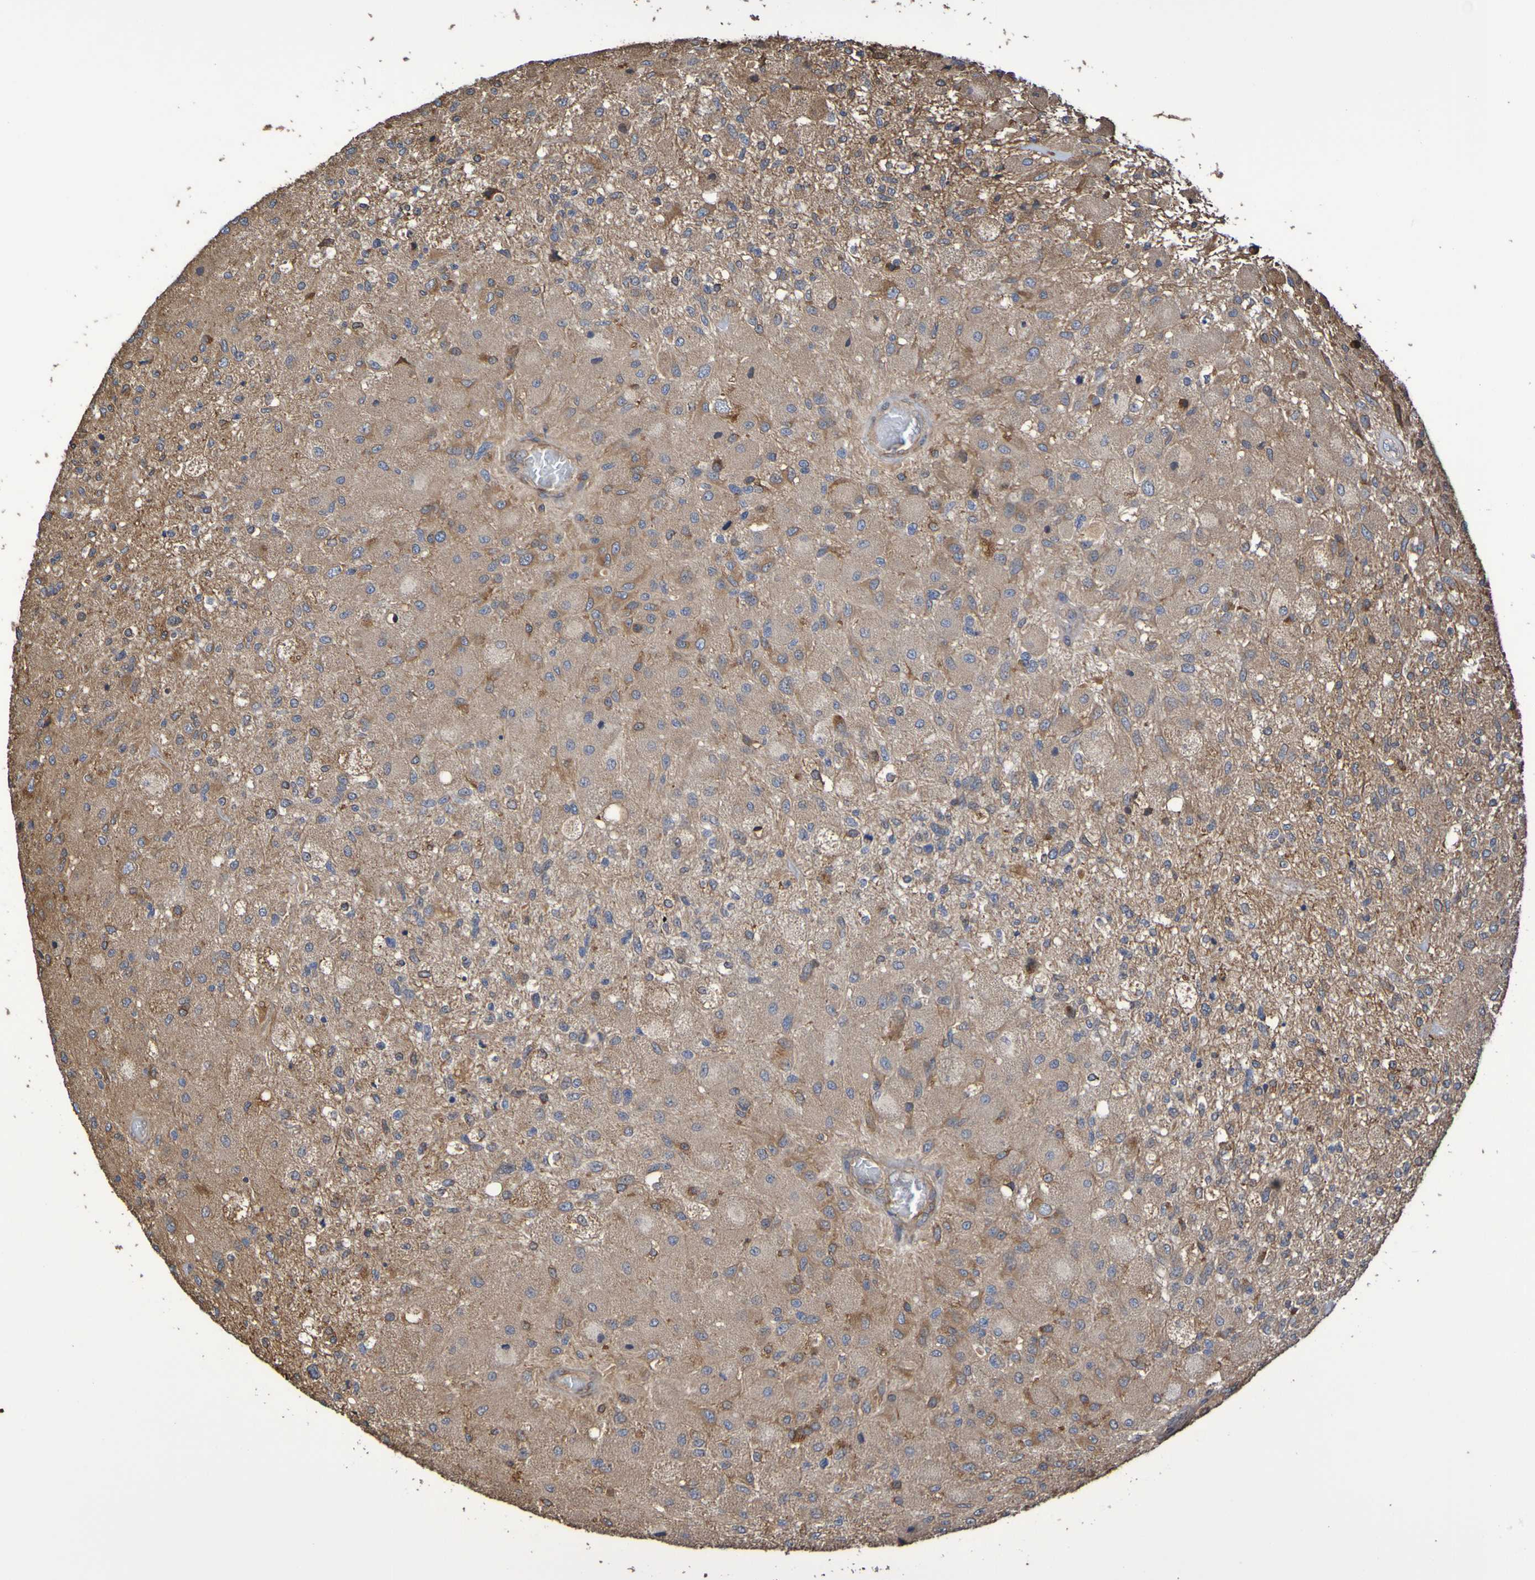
{"staining": {"intensity": "moderate", "quantity": ">75%", "location": "cytoplasmic/membranous"}, "tissue": "glioma", "cell_type": "Tumor cells", "image_type": "cancer", "snomed": [{"axis": "morphology", "description": "Normal tissue, NOS"}, {"axis": "morphology", "description": "Glioma, malignant, High grade"}, {"axis": "topography", "description": "Cerebral cortex"}], "caption": "Protein analysis of glioma tissue reveals moderate cytoplasmic/membranous expression in about >75% of tumor cells. The staining was performed using DAB (3,3'-diaminobenzidine), with brown indicating positive protein expression. Nuclei are stained blue with hematoxylin.", "gene": "RAB11A", "patient": {"sex": "male", "age": 77}}